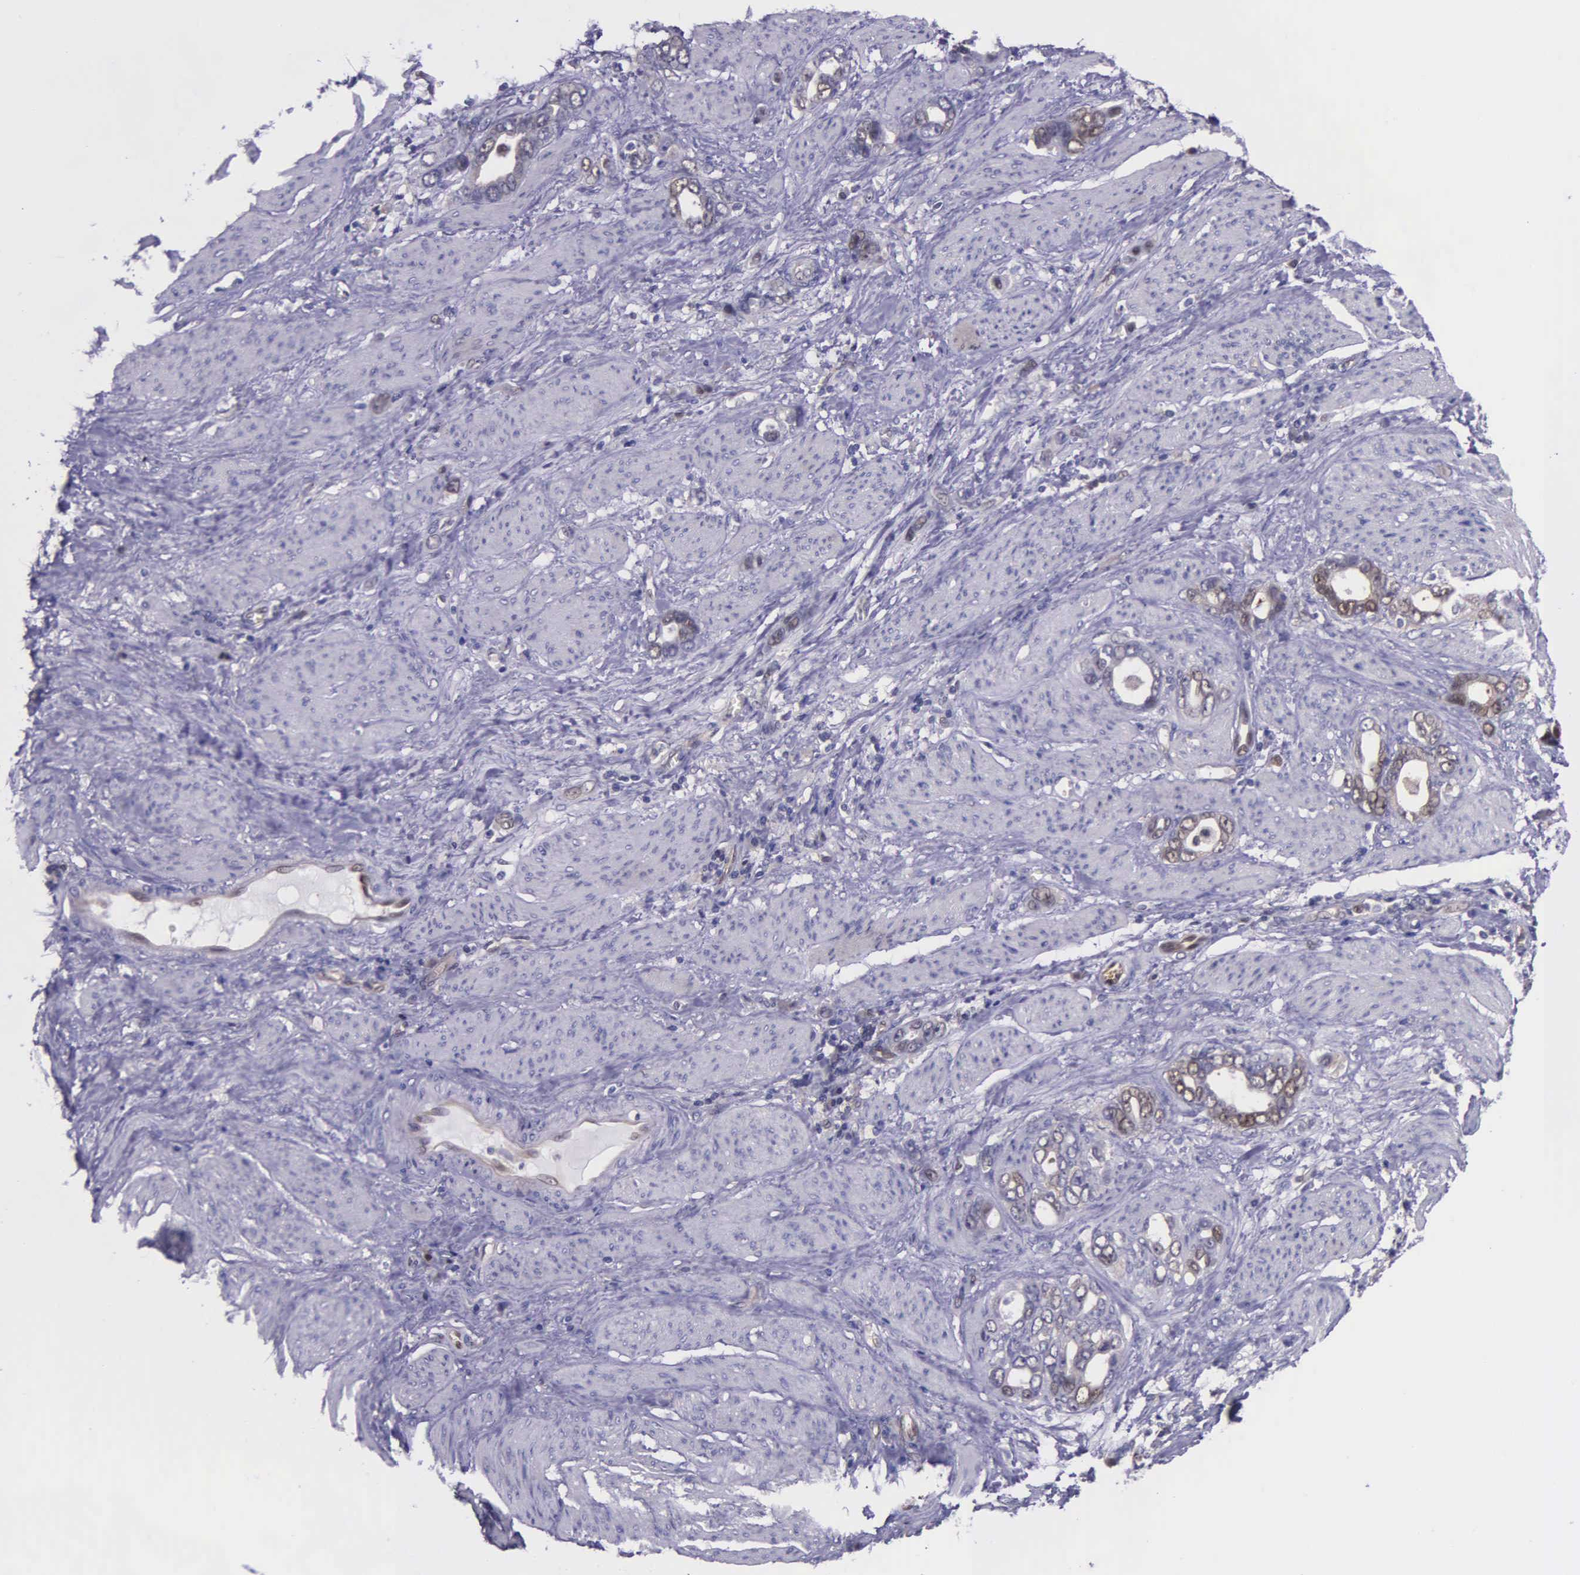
{"staining": {"intensity": "moderate", "quantity": ">75%", "location": "cytoplasmic/membranous"}, "tissue": "stomach cancer", "cell_type": "Tumor cells", "image_type": "cancer", "snomed": [{"axis": "morphology", "description": "Adenocarcinoma, NOS"}, {"axis": "topography", "description": "Stomach"}], "caption": "Tumor cells exhibit moderate cytoplasmic/membranous staining in about >75% of cells in stomach cancer.", "gene": "GMPR2", "patient": {"sex": "male", "age": 78}}